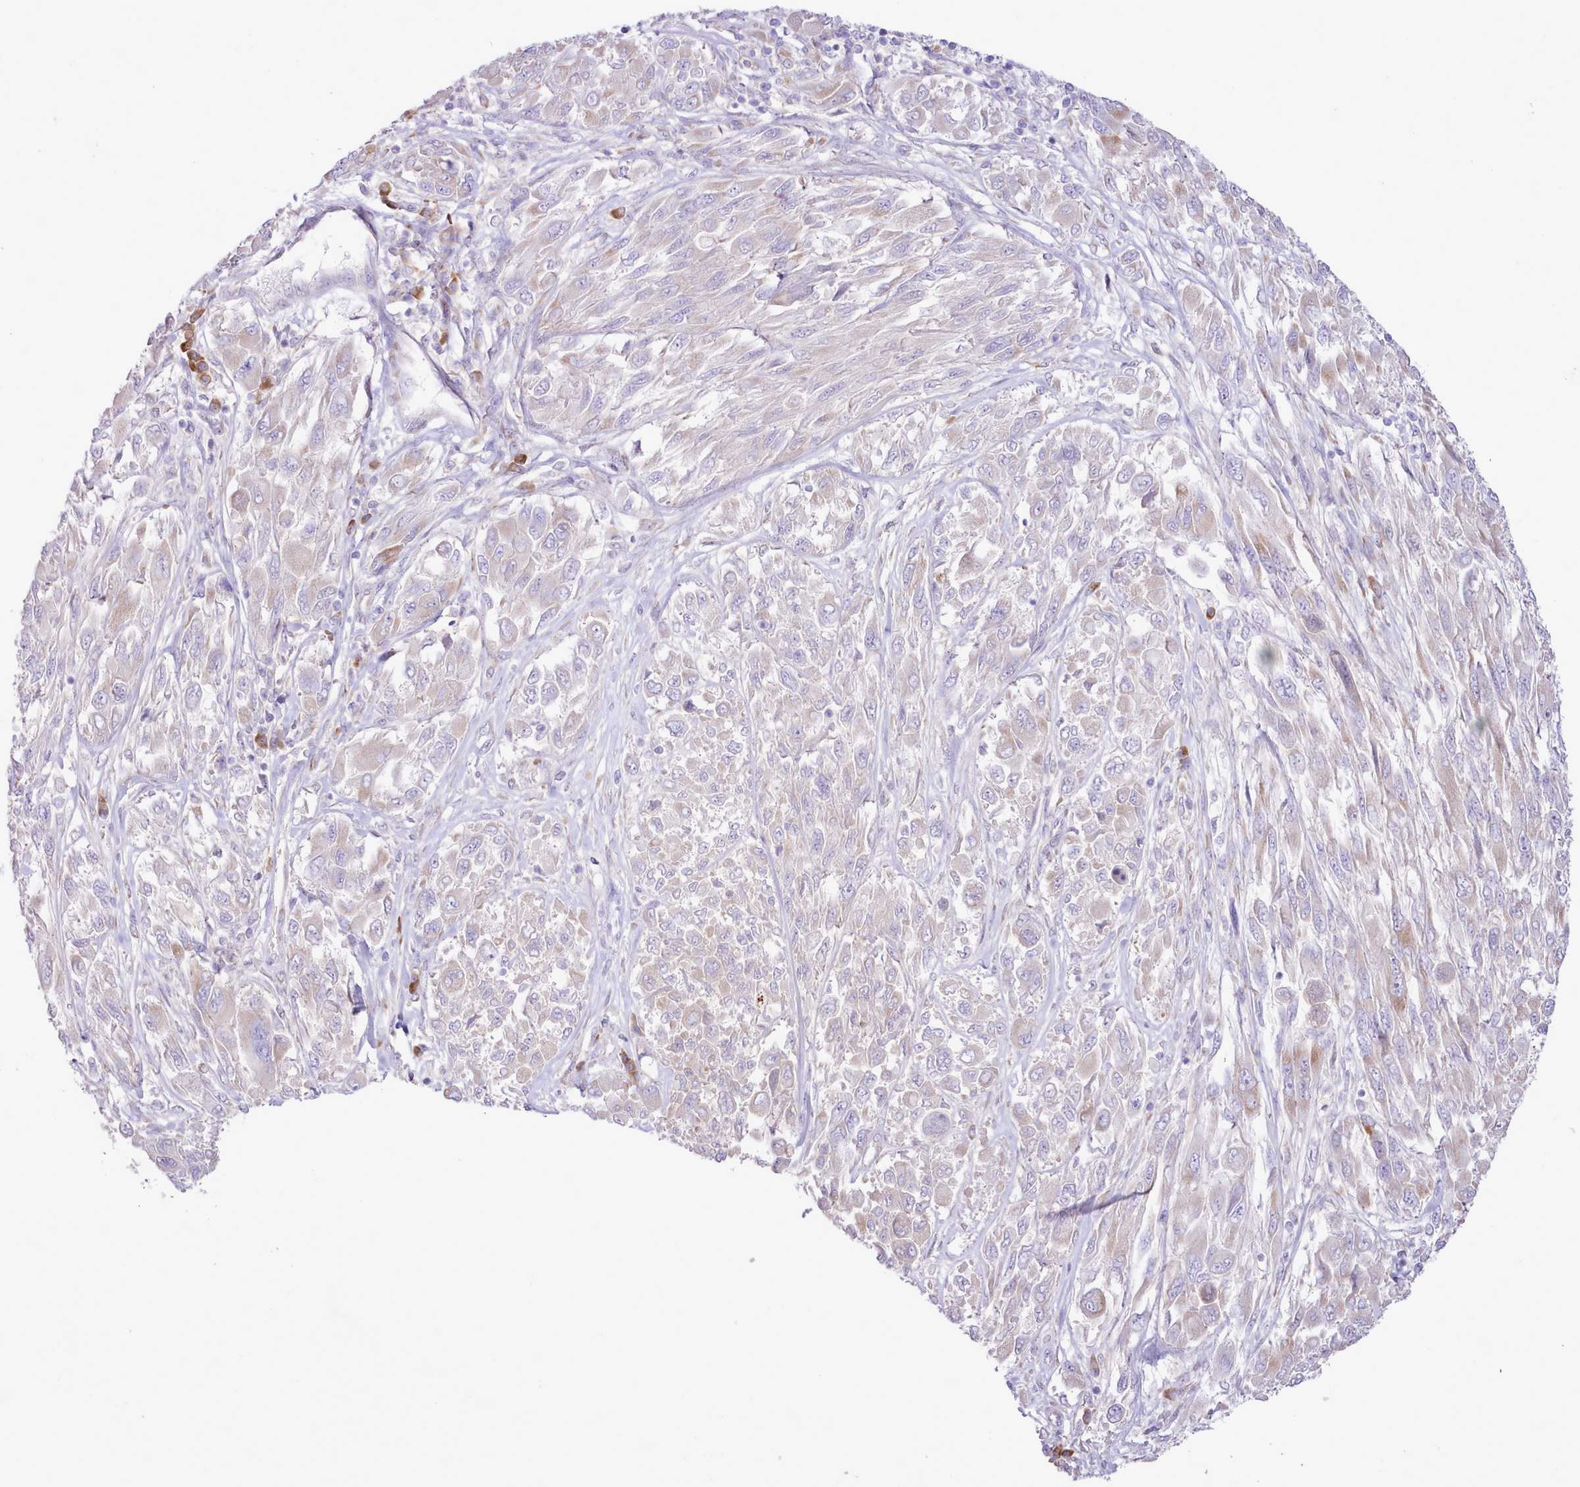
{"staining": {"intensity": "negative", "quantity": "none", "location": "none"}, "tissue": "melanoma", "cell_type": "Tumor cells", "image_type": "cancer", "snomed": [{"axis": "morphology", "description": "Malignant melanoma, NOS"}, {"axis": "topography", "description": "Skin"}], "caption": "A histopathology image of human malignant melanoma is negative for staining in tumor cells.", "gene": "CCL1", "patient": {"sex": "female", "age": 91}}